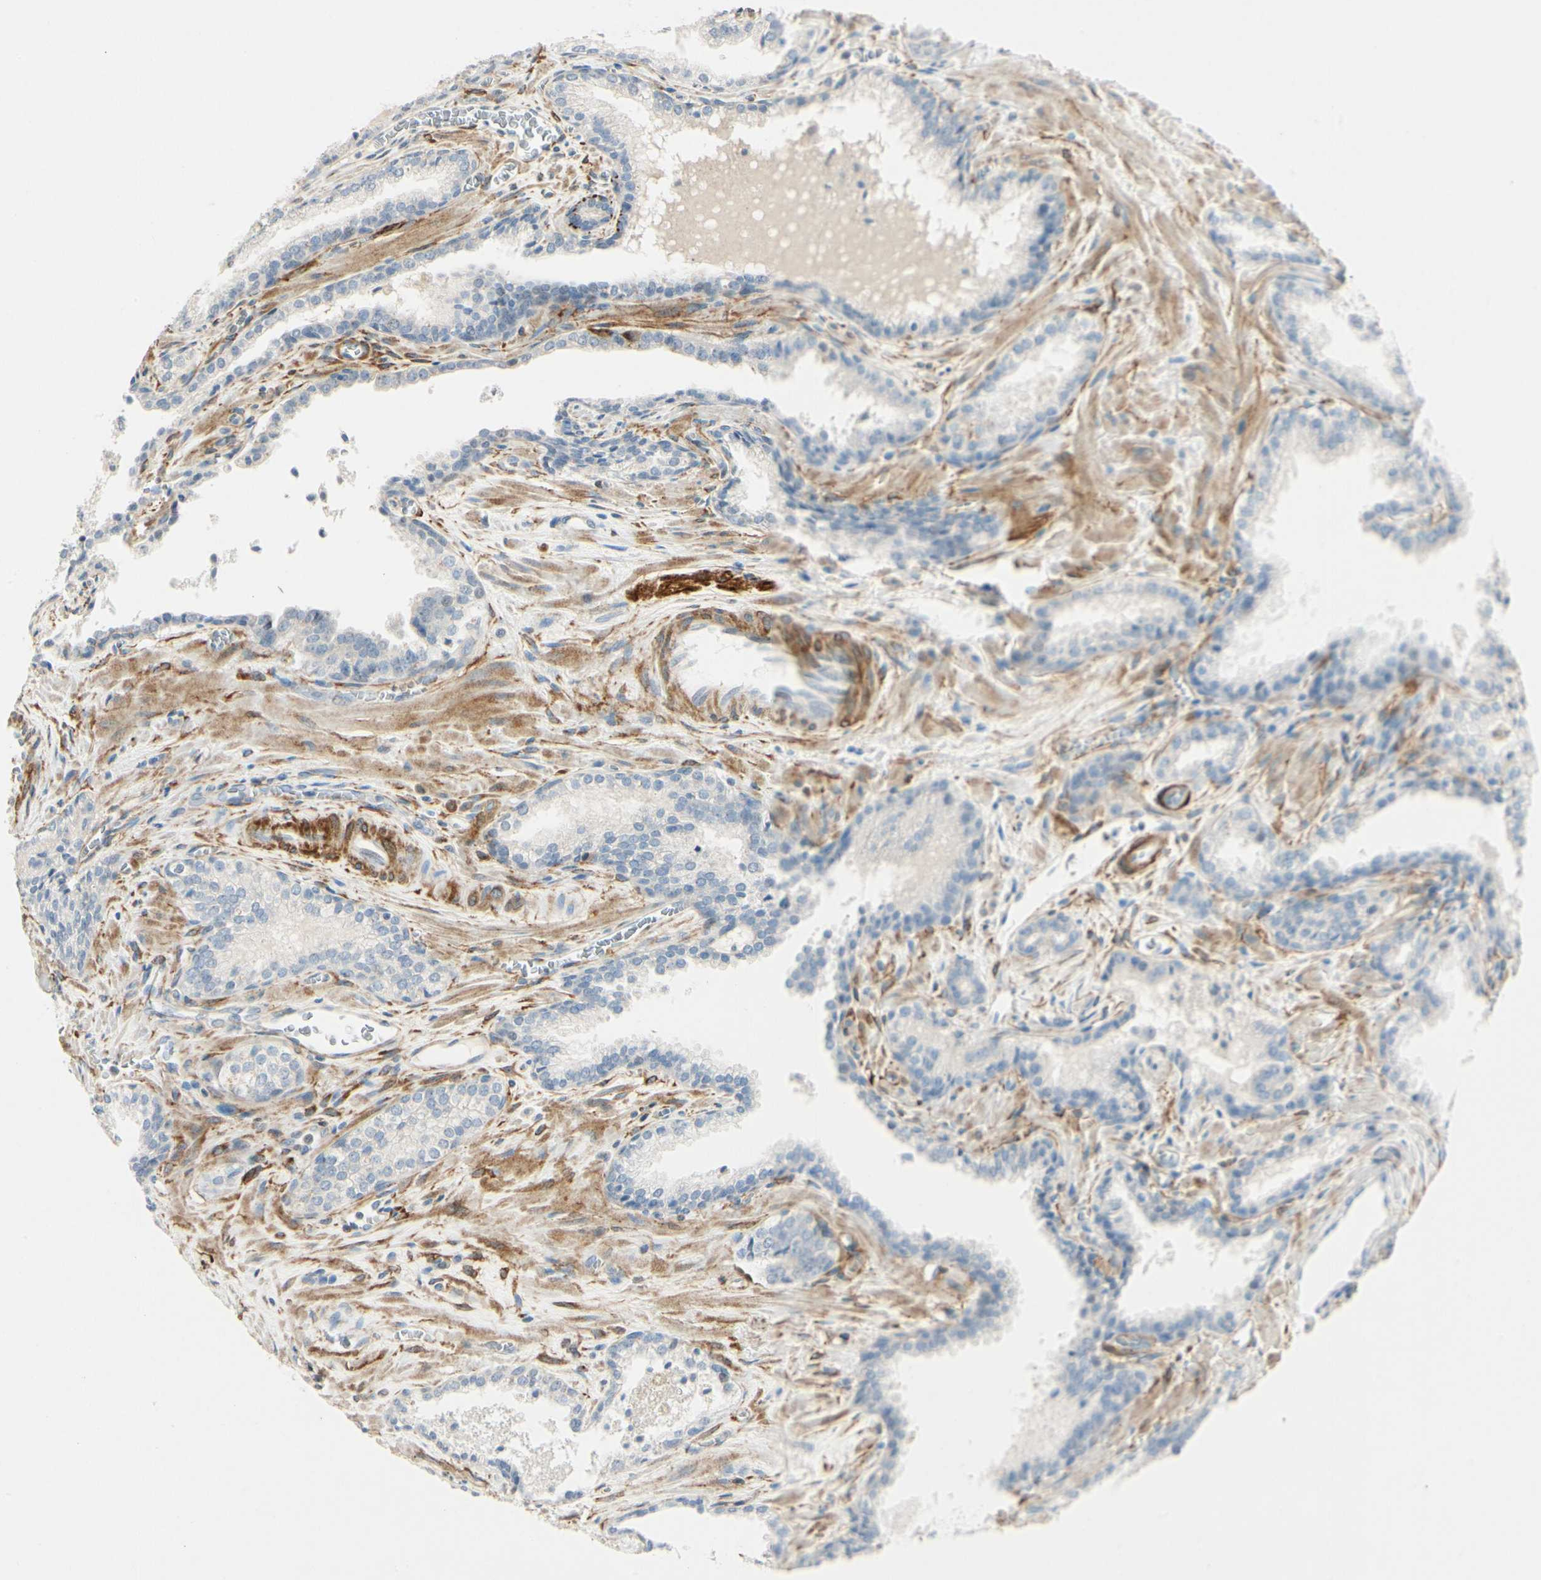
{"staining": {"intensity": "negative", "quantity": "none", "location": "none"}, "tissue": "prostate cancer", "cell_type": "Tumor cells", "image_type": "cancer", "snomed": [{"axis": "morphology", "description": "Adenocarcinoma, Low grade"}, {"axis": "topography", "description": "Prostate"}], "caption": "DAB immunohistochemical staining of prostate low-grade adenocarcinoma demonstrates no significant staining in tumor cells. (DAB immunohistochemistry (IHC) visualized using brightfield microscopy, high magnification).", "gene": "AMPH", "patient": {"sex": "male", "age": 60}}